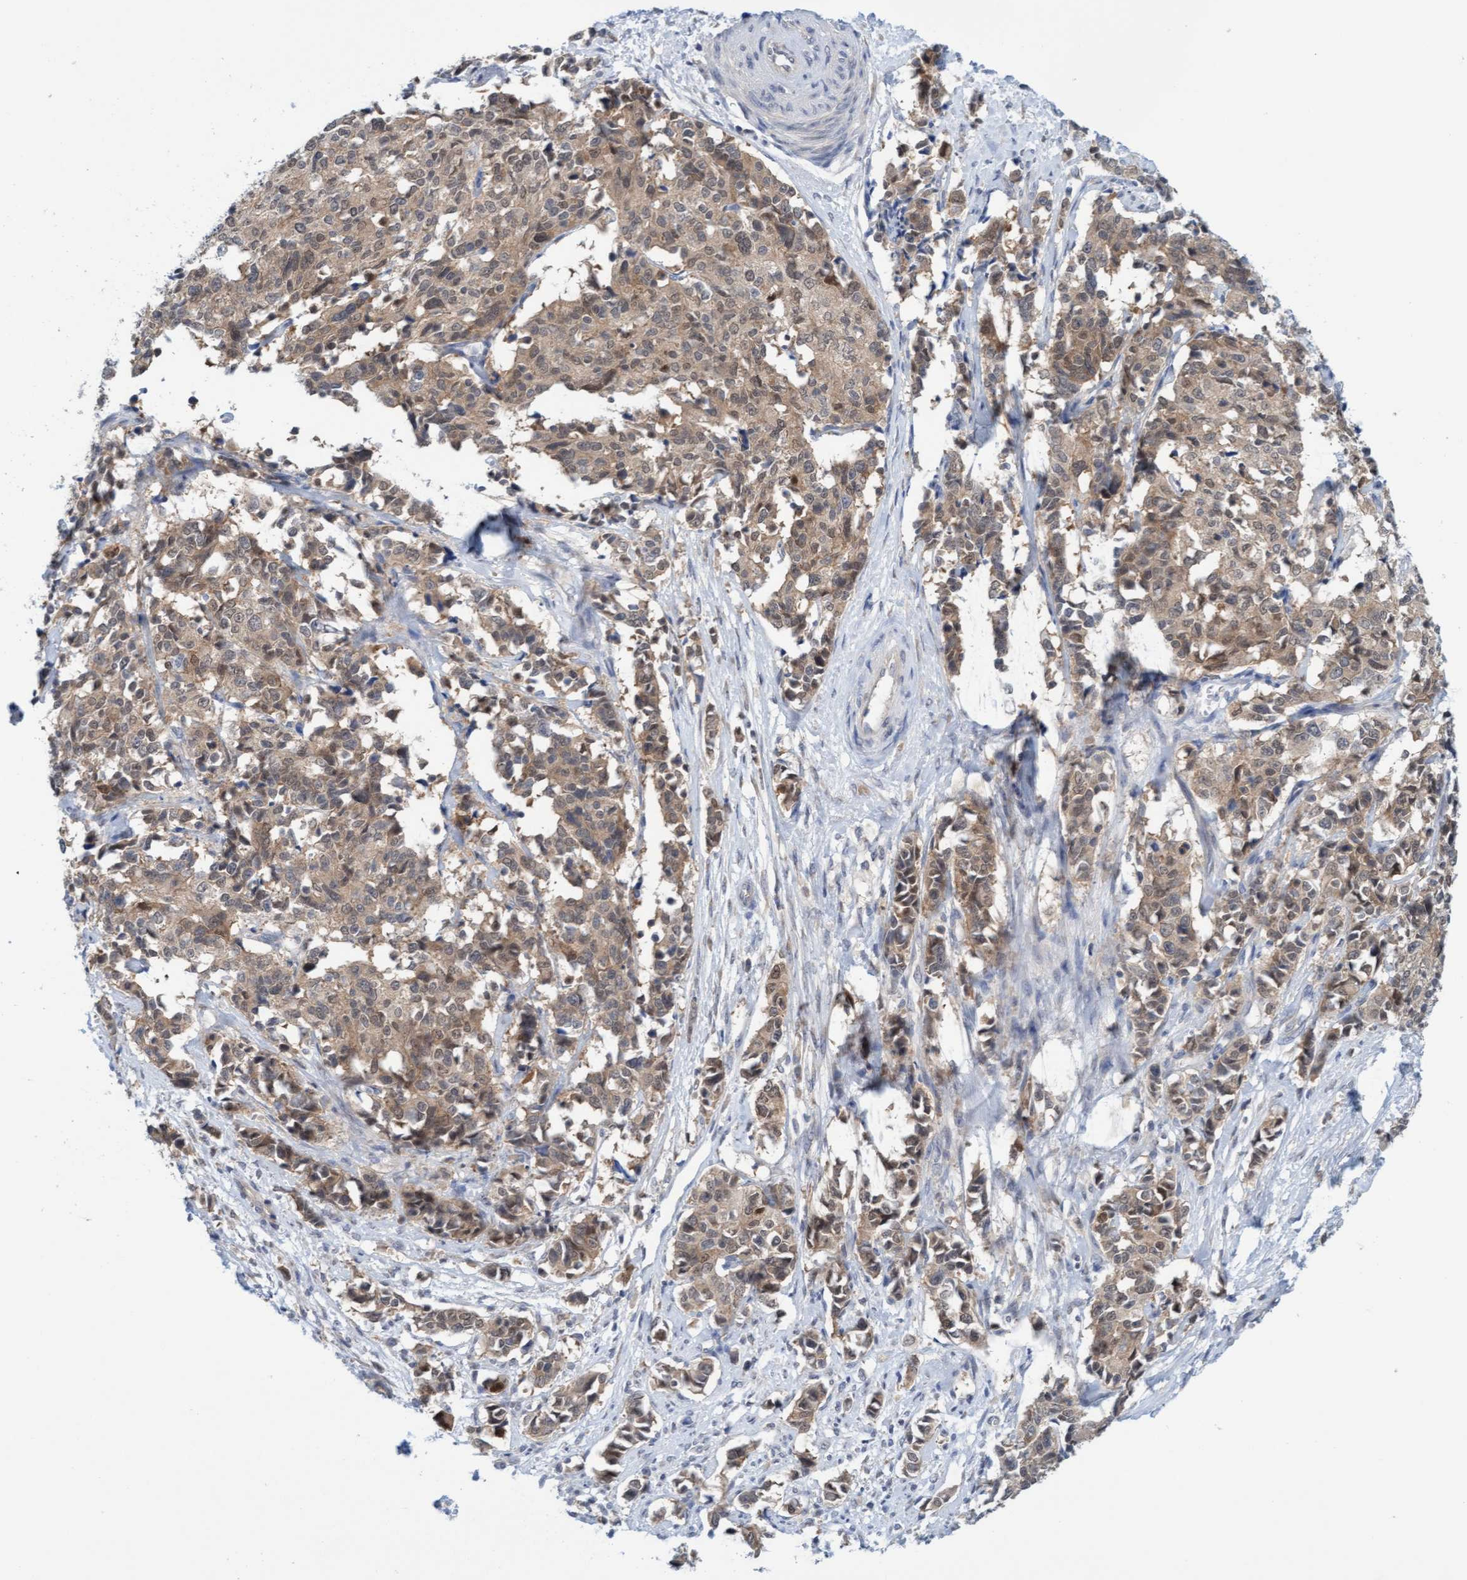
{"staining": {"intensity": "weak", "quantity": ">75%", "location": "cytoplasmic/membranous"}, "tissue": "cervical cancer", "cell_type": "Tumor cells", "image_type": "cancer", "snomed": [{"axis": "morphology", "description": "Normal tissue, NOS"}, {"axis": "morphology", "description": "Squamous cell carcinoma, NOS"}, {"axis": "topography", "description": "Cervix"}], "caption": "Human cervical cancer (squamous cell carcinoma) stained for a protein (brown) shows weak cytoplasmic/membranous positive staining in about >75% of tumor cells.", "gene": "AMZ2", "patient": {"sex": "female", "age": 35}}